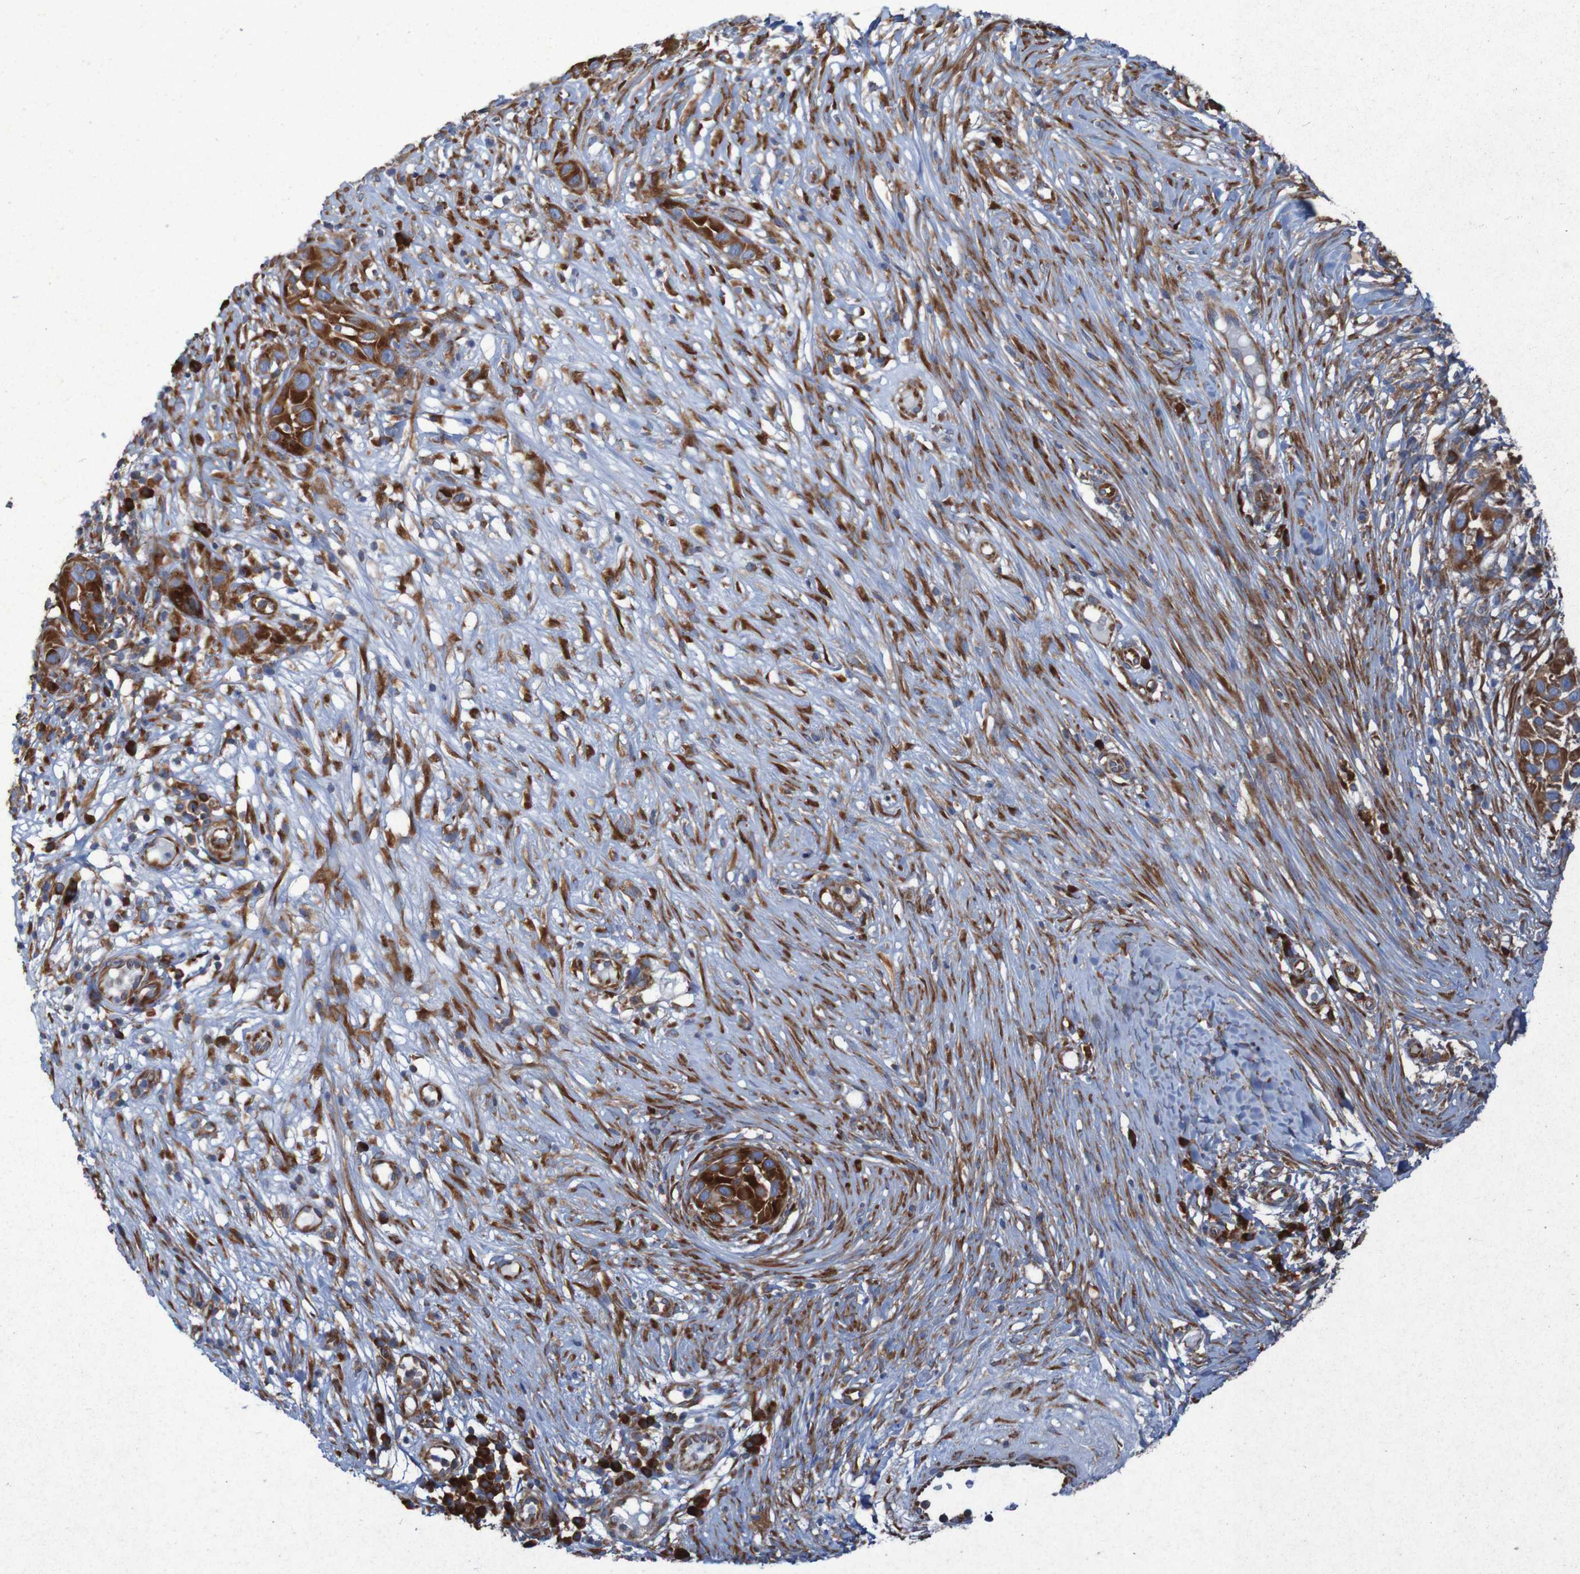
{"staining": {"intensity": "strong", "quantity": ">75%", "location": "cytoplasmic/membranous"}, "tissue": "skin cancer", "cell_type": "Tumor cells", "image_type": "cancer", "snomed": [{"axis": "morphology", "description": "Squamous cell carcinoma, NOS"}, {"axis": "topography", "description": "Skin"}], "caption": "The image demonstrates a brown stain indicating the presence of a protein in the cytoplasmic/membranous of tumor cells in squamous cell carcinoma (skin).", "gene": "RPL10", "patient": {"sex": "female", "age": 44}}